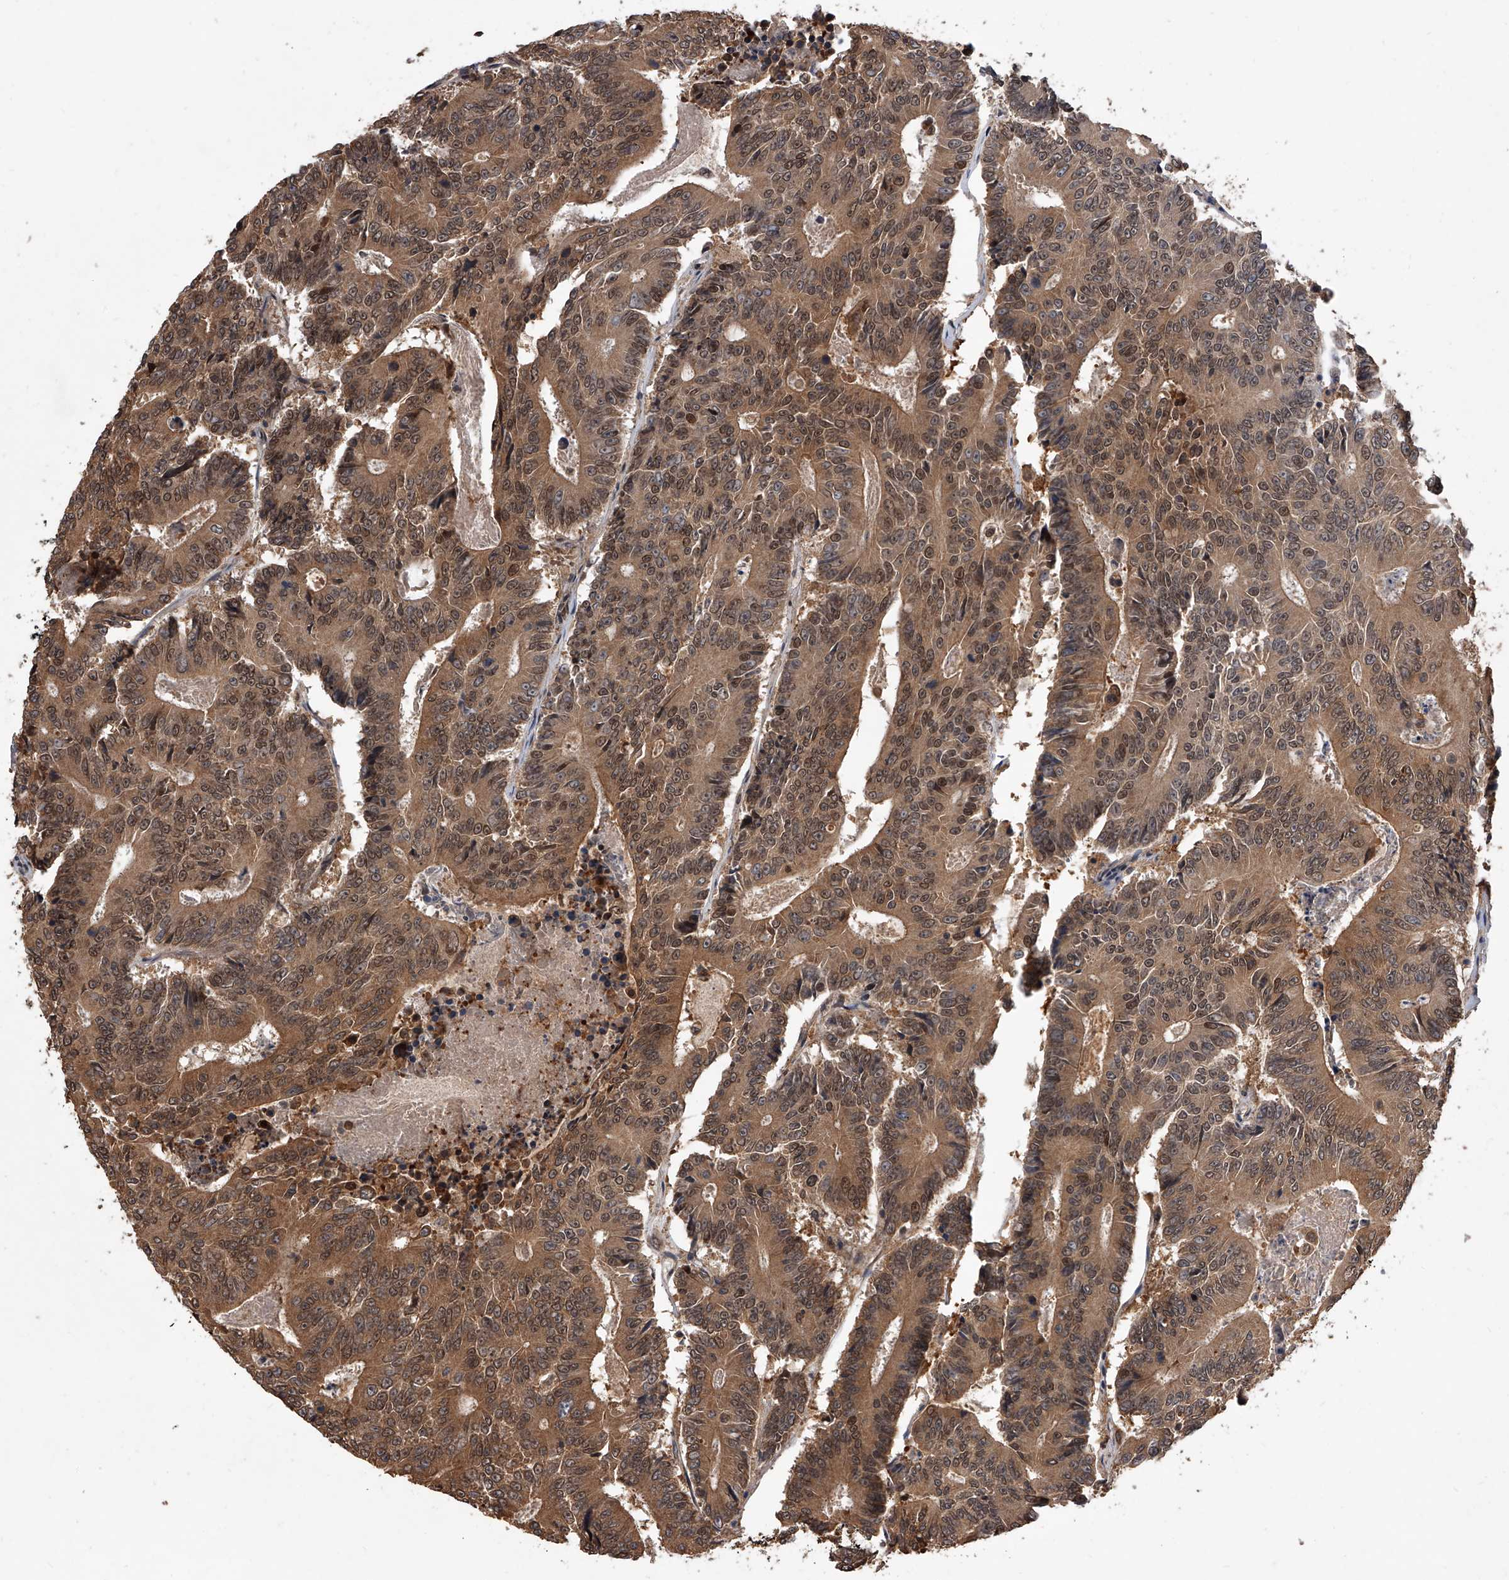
{"staining": {"intensity": "moderate", "quantity": ">75%", "location": "cytoplasmic/membranous,nuclear"}, "tissue": "colorectal cancer", "cell_type": "Tumor cells", "image_type": "cancer", "snomed": [{"axis": "morphology", "description": "Adenocarcinoma, NOS"}, {"axis": "topography", "description": "Colon"}], "caption": "Tumor cells display medium levels of moderate cytoplasmic/membranous and nuclear expression in about >75% of cells in colorectal cancer (adenocarcinoma). (DAB IHC, brown staining for protein, blue staining for nuclei).", "gene": "BHLHE23", "patient": {"sex": "male", "age": 83}}